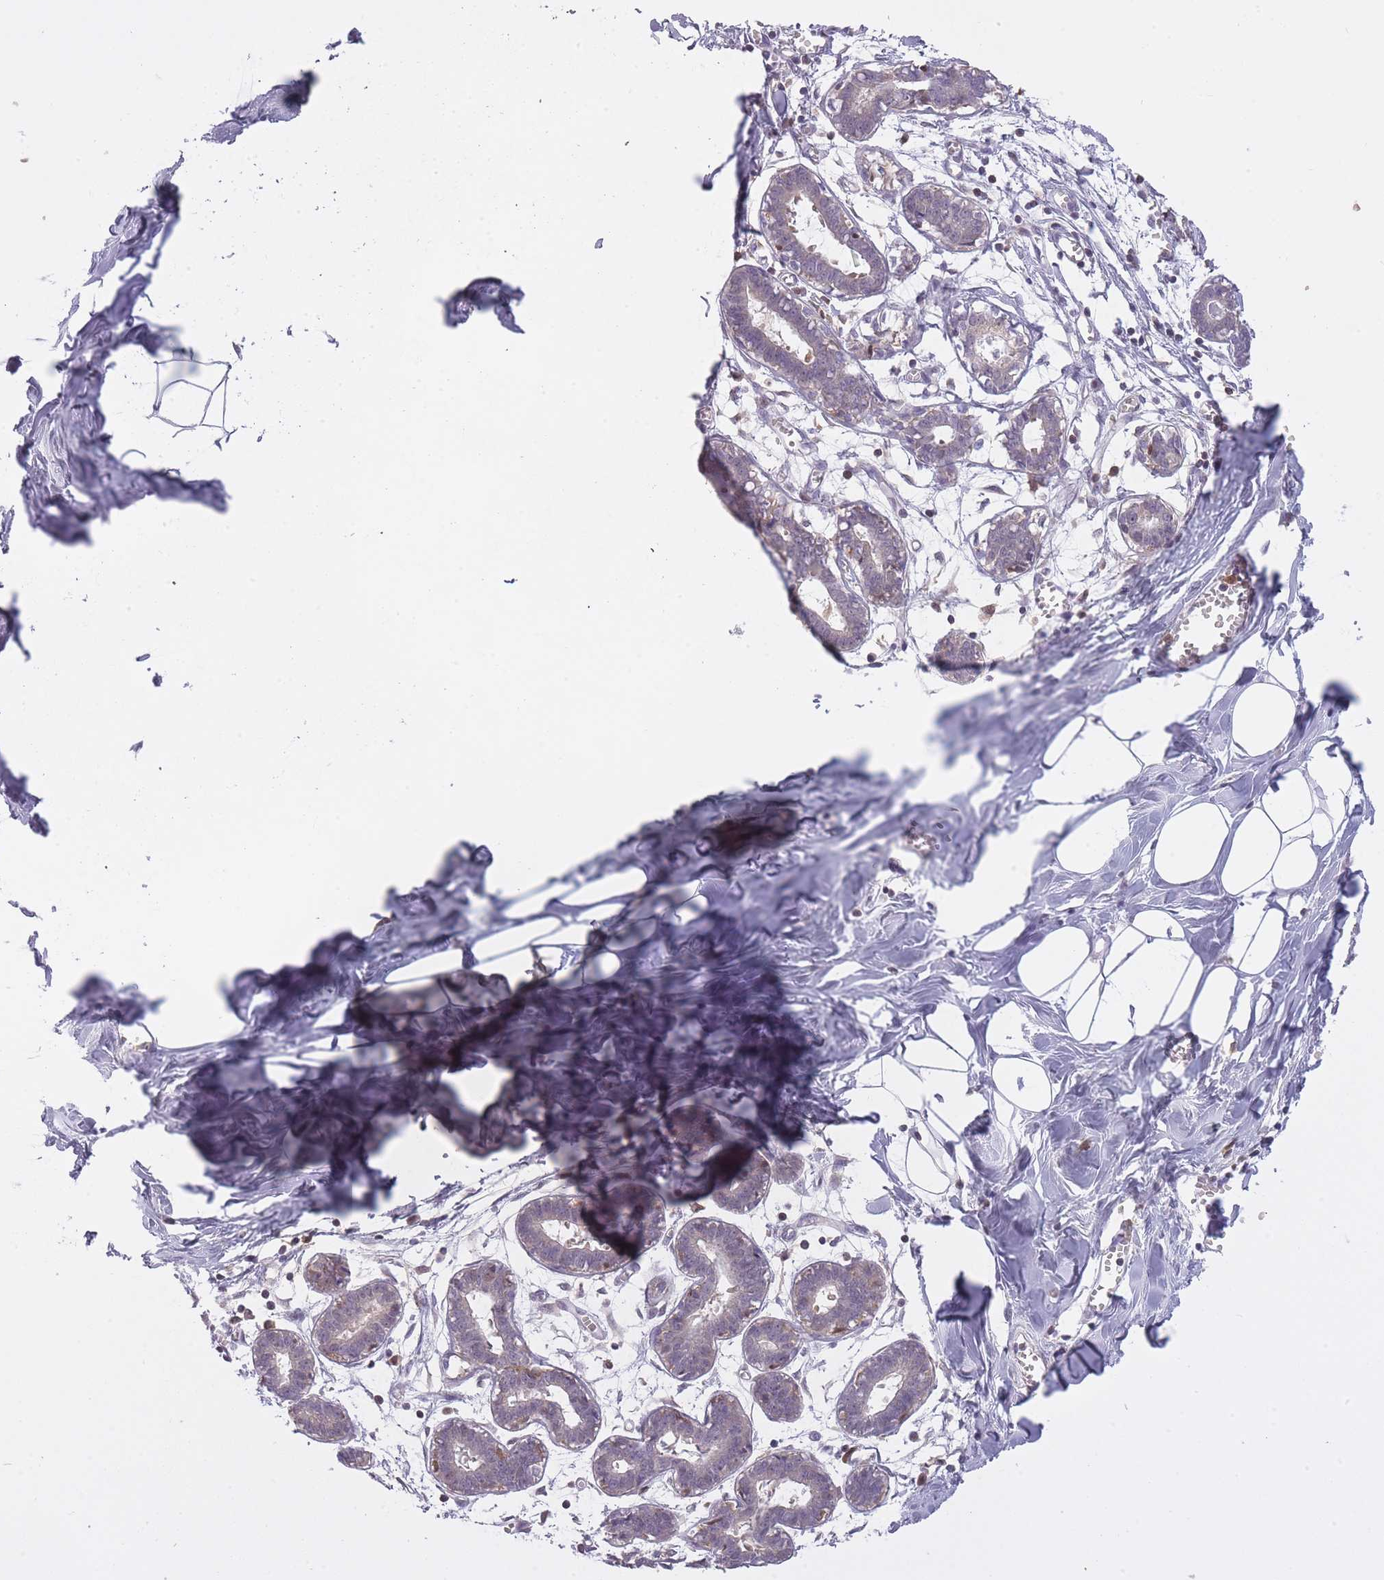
{"staining": {"intensity": "negative", "quantity": "none", "location": "none"}, "tissue": "breast", "cell_type": "Adipocytes", "image_type": "normal", "snomed": [{"axis": "morphology", "description": "Normal tissue, NOS"}, {"axis": "topography", "description": "Breast"}], "caption": "Immunohistochemistry micrograph of unremarkable breast: breast stained with DAB (3,3'-diaminobenzidine) demonstrates no significant protein expression in adipocytes.", "gene": "CXorf38", "patient": {"sex": "female", "age": 27}}